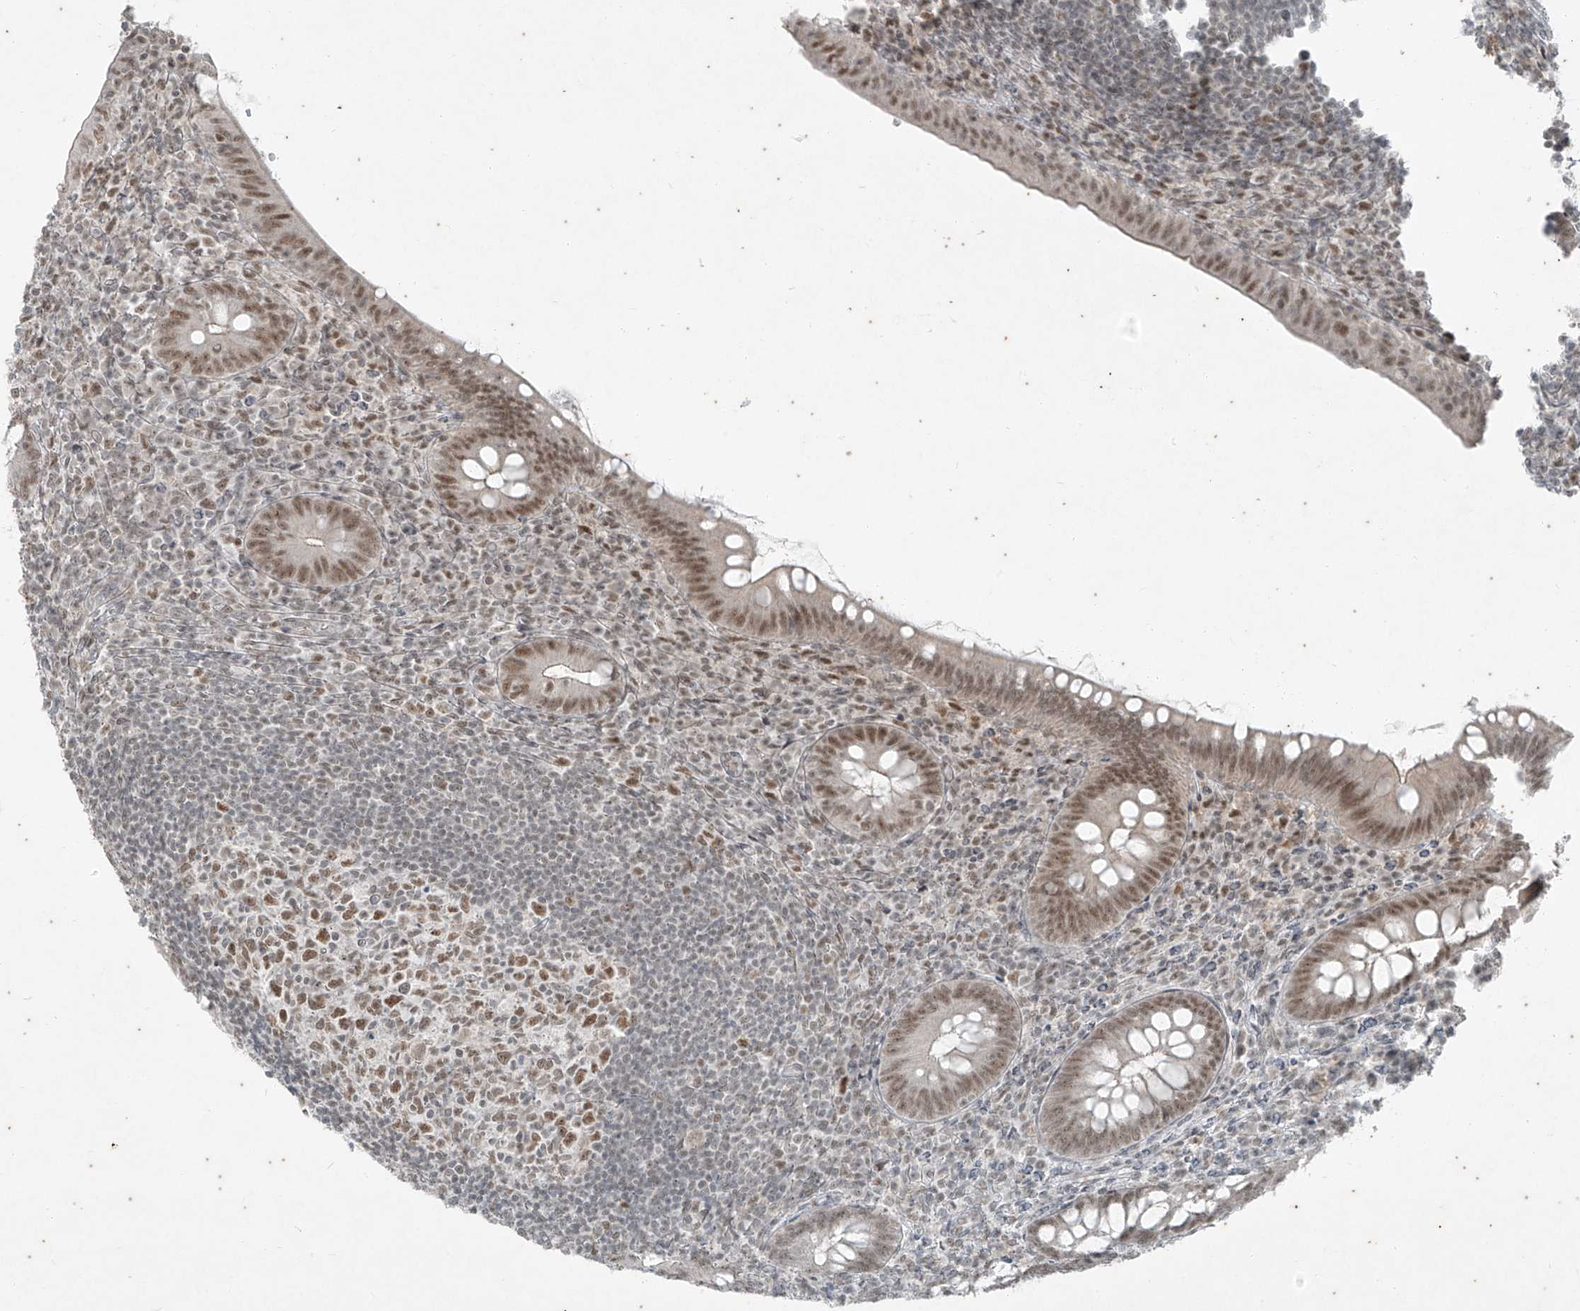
{"staining": {"intensity": "moderate", "quantity": ">75%", "location": "nuclear"}, "tissue": "appendix", "cell_type": "Glandular cells", "image_type": "normal", "snomed": [{"axis": "morphology", "description": "Normal tissue, NOS"}, {"axis": "topography", "description": "Appendix"}], "caption": "Glandular cells exhibit medium levels of moderate nuclear expression in approximately >75% of cells in unremarkable human appendix.", "gene": "ZNF354B", "patient": {"sex": "male", "age": 14}}